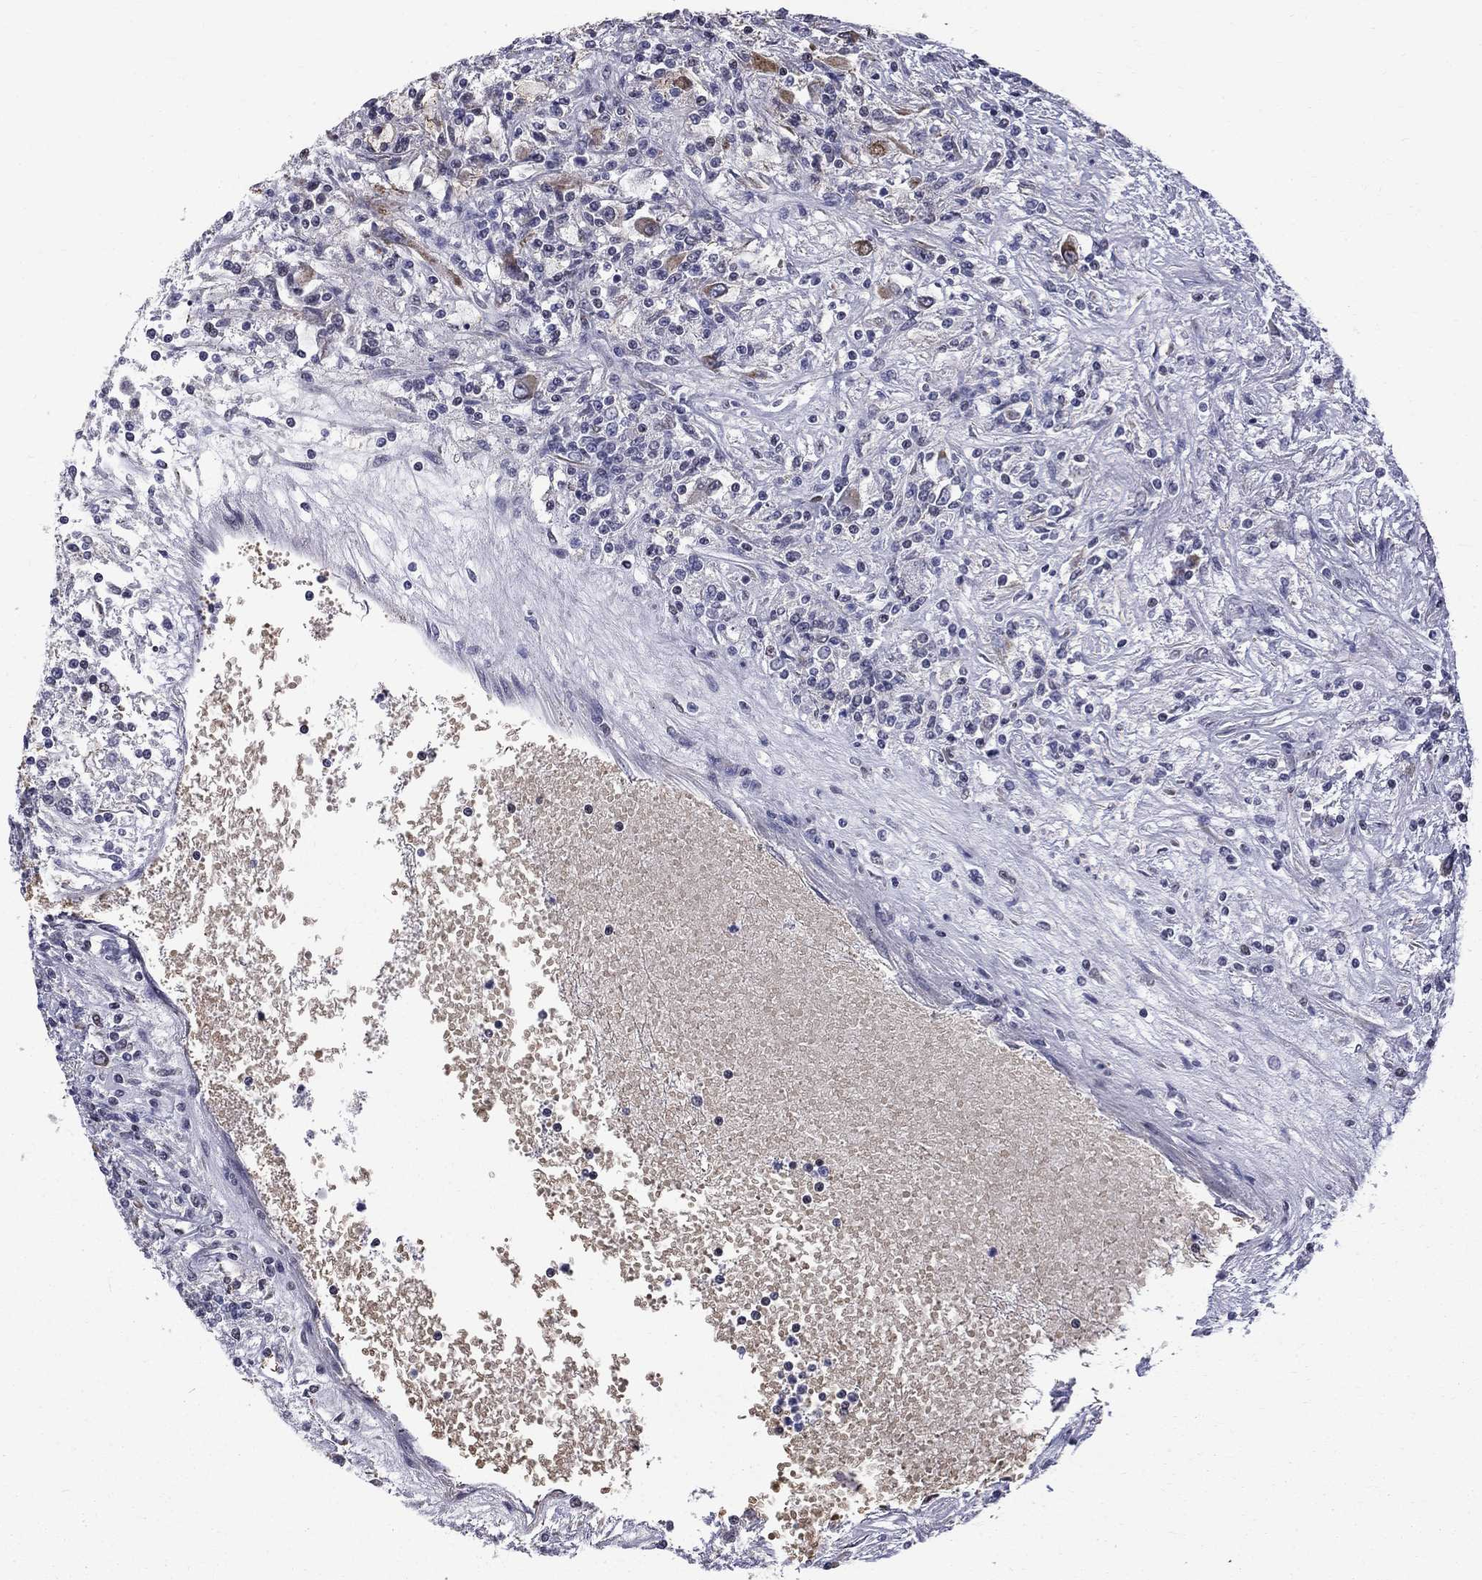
{"staining": {"intensity": "weak", "quantity": "<25%", "location": "cytoplasmic/membranous"}, "tissue": "renal cancer", "cell_type": "Tumor cells", "image_type": "cancer", "snomed": [{"axis": "morphology", "description": "Adenocarcinoma, NOS"}, {"axis": "topography", "description": "Kidney"}], "caption": "Immunohistochemistry (IHC) histopathology image of neoplastic tissue: renal cancer stained with DAB (3,3'-diaminobenzidine) reveals no significant protein expression in tumor cells.", "gene": "HSPB2", "patient": {"sex": "female", "age": 67}}